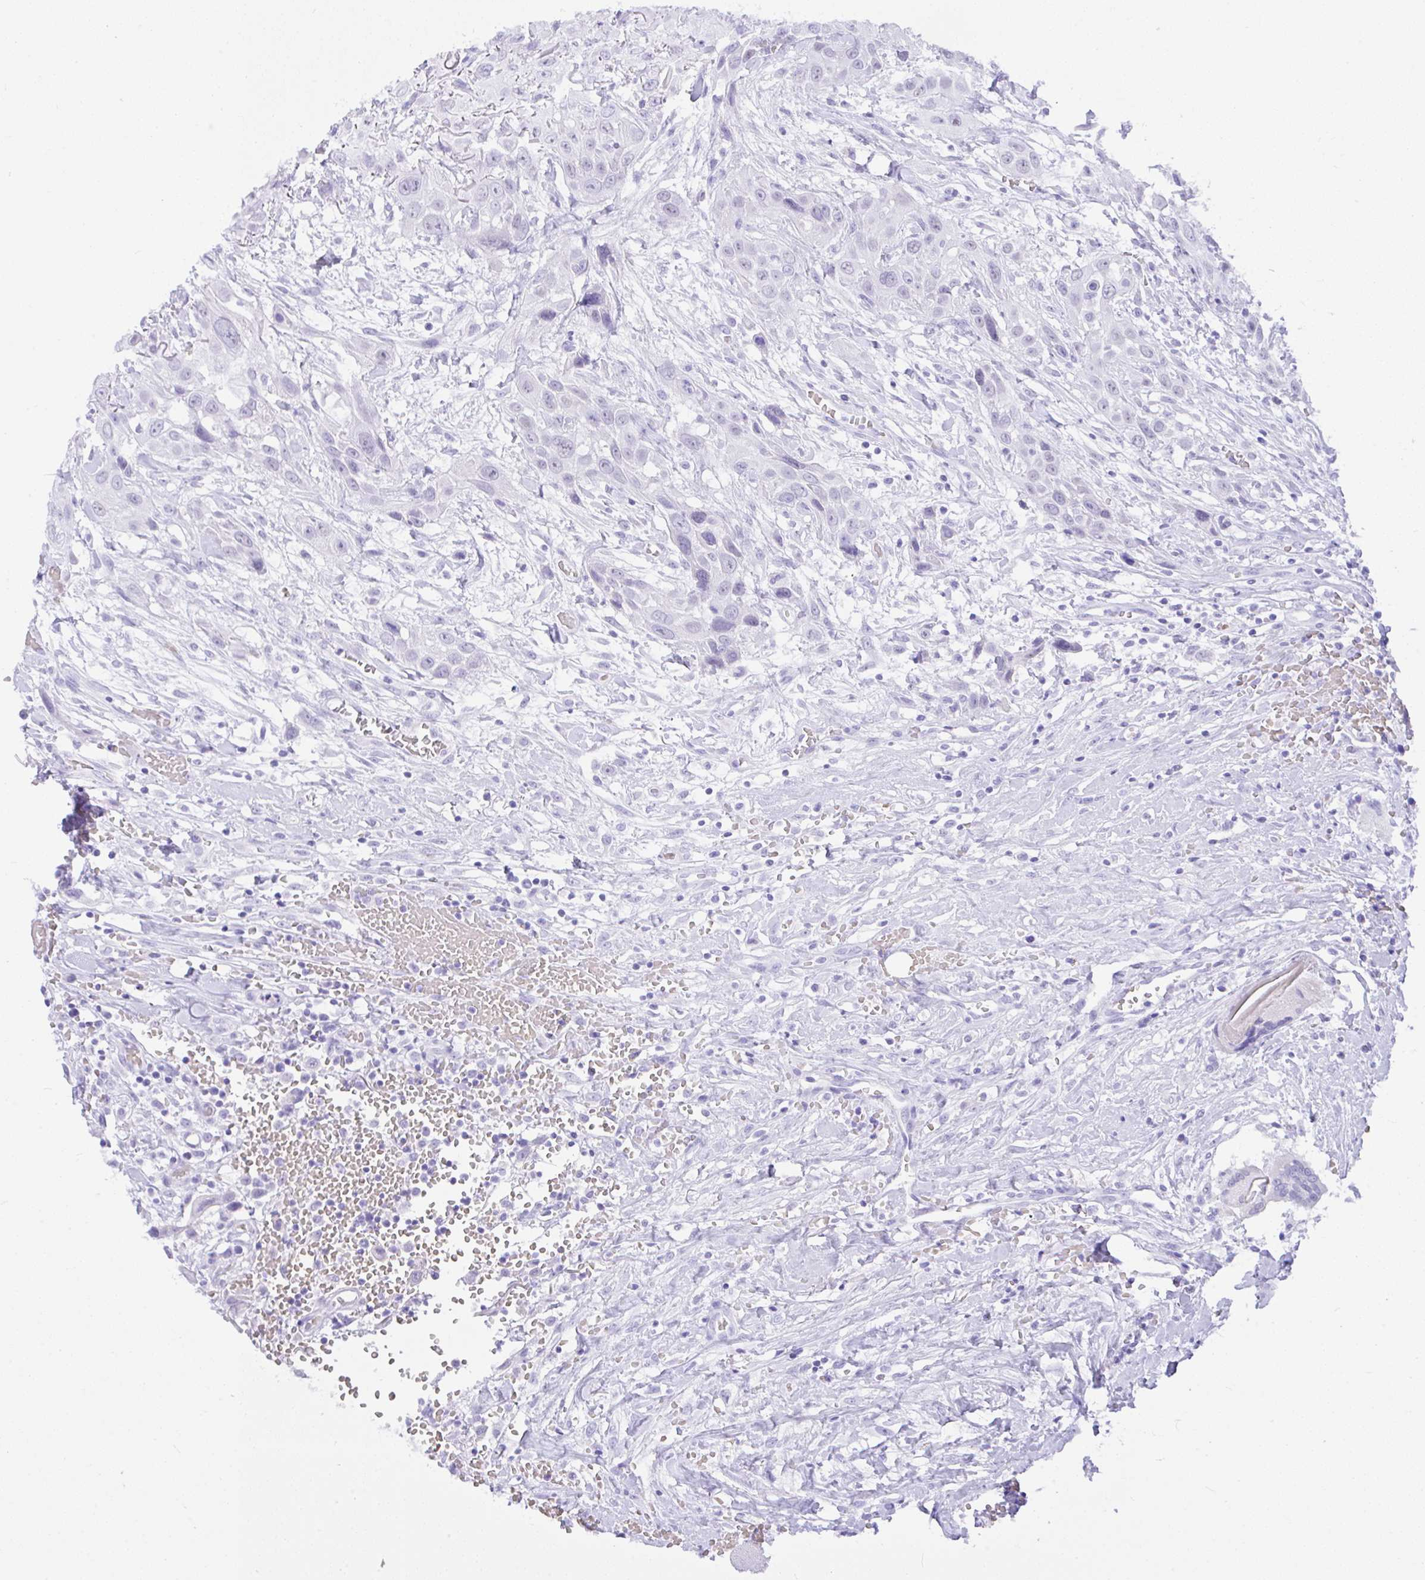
{"staining": {"intensity": "negative", "quantity": "none", "location": "none"}, "tissue": "head and neck cancer", "cell_type": "Tumor cells", "image_type": "cancer", "snomed": [{"axis": "morphology", "description": "Squamous cell carcinoma, NOS"}, {"axis": "topography", "description": "Head-Neck"}], "caption": "Immunohistochemistry histopathology image of neoplastic tissue: human head and neck cancer (squamous cell carcinoma) stained with DAB (3,3'-diaminobenzidine) reveals no significant protein expression in tumor cells.", "gene": "SEL1L2", "patient": {"sex": "male", "age": 81}}